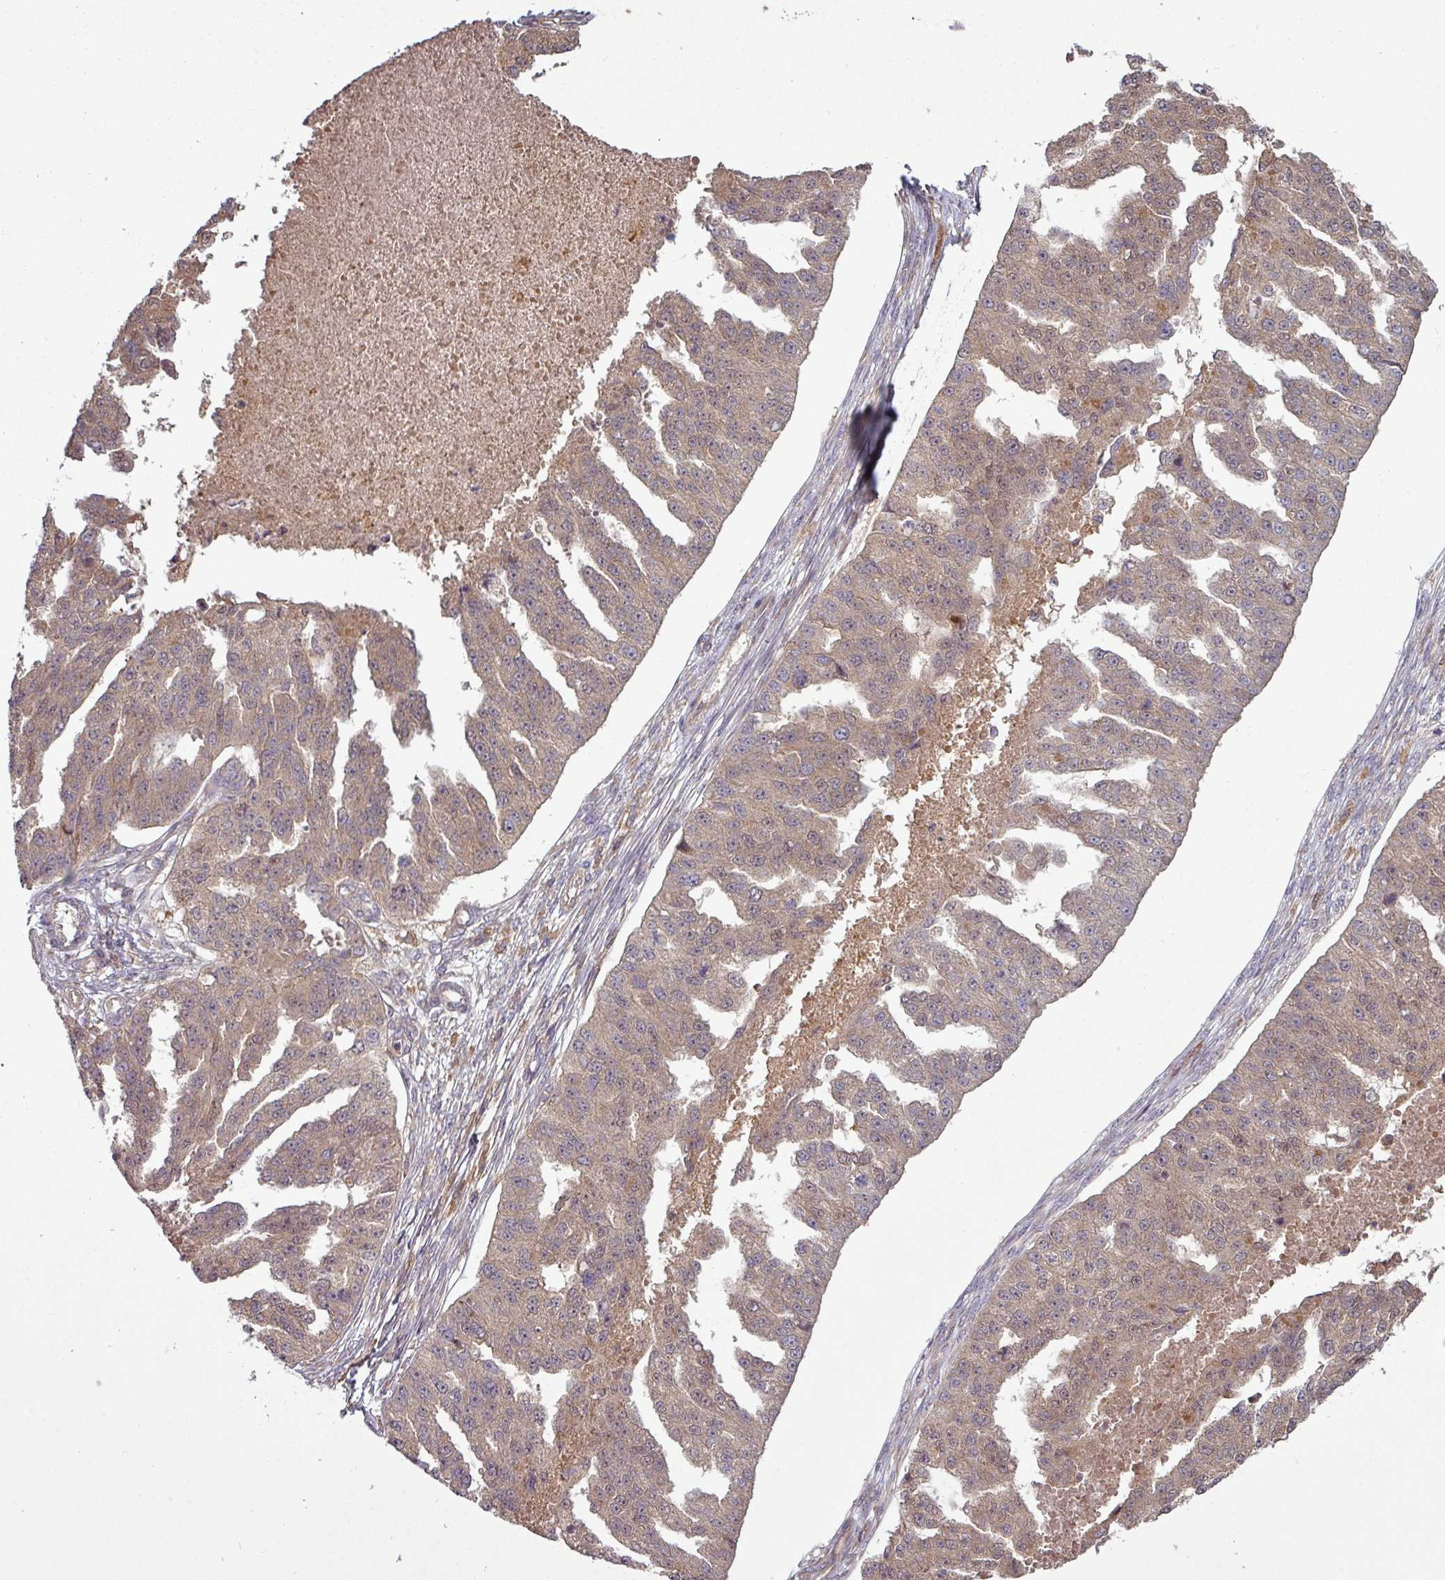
{"staining": {"intensity": "weak", "quantity": "25%-75%", "location": "cytoplasmic/membranous"}, "tissue": "ovarian cancer", "cell_type": "Tumor cells", "image_type": "cancer", "snomed": [{"axis": "morphology", "description": "Cystadenocarcinoma, serous, NOS"}, {"axis": "topography", "description": "Ovary"}], "caption": "Brown immunohistochemical staining in human serous cystadenocarcinoma (ovarian) exhibits weak cytoplasmic/membranous expression in approximately 25%-75% of tumor cells.", "gene": "SNRNP25", "patient": {"sex": "female", "age": 58}}